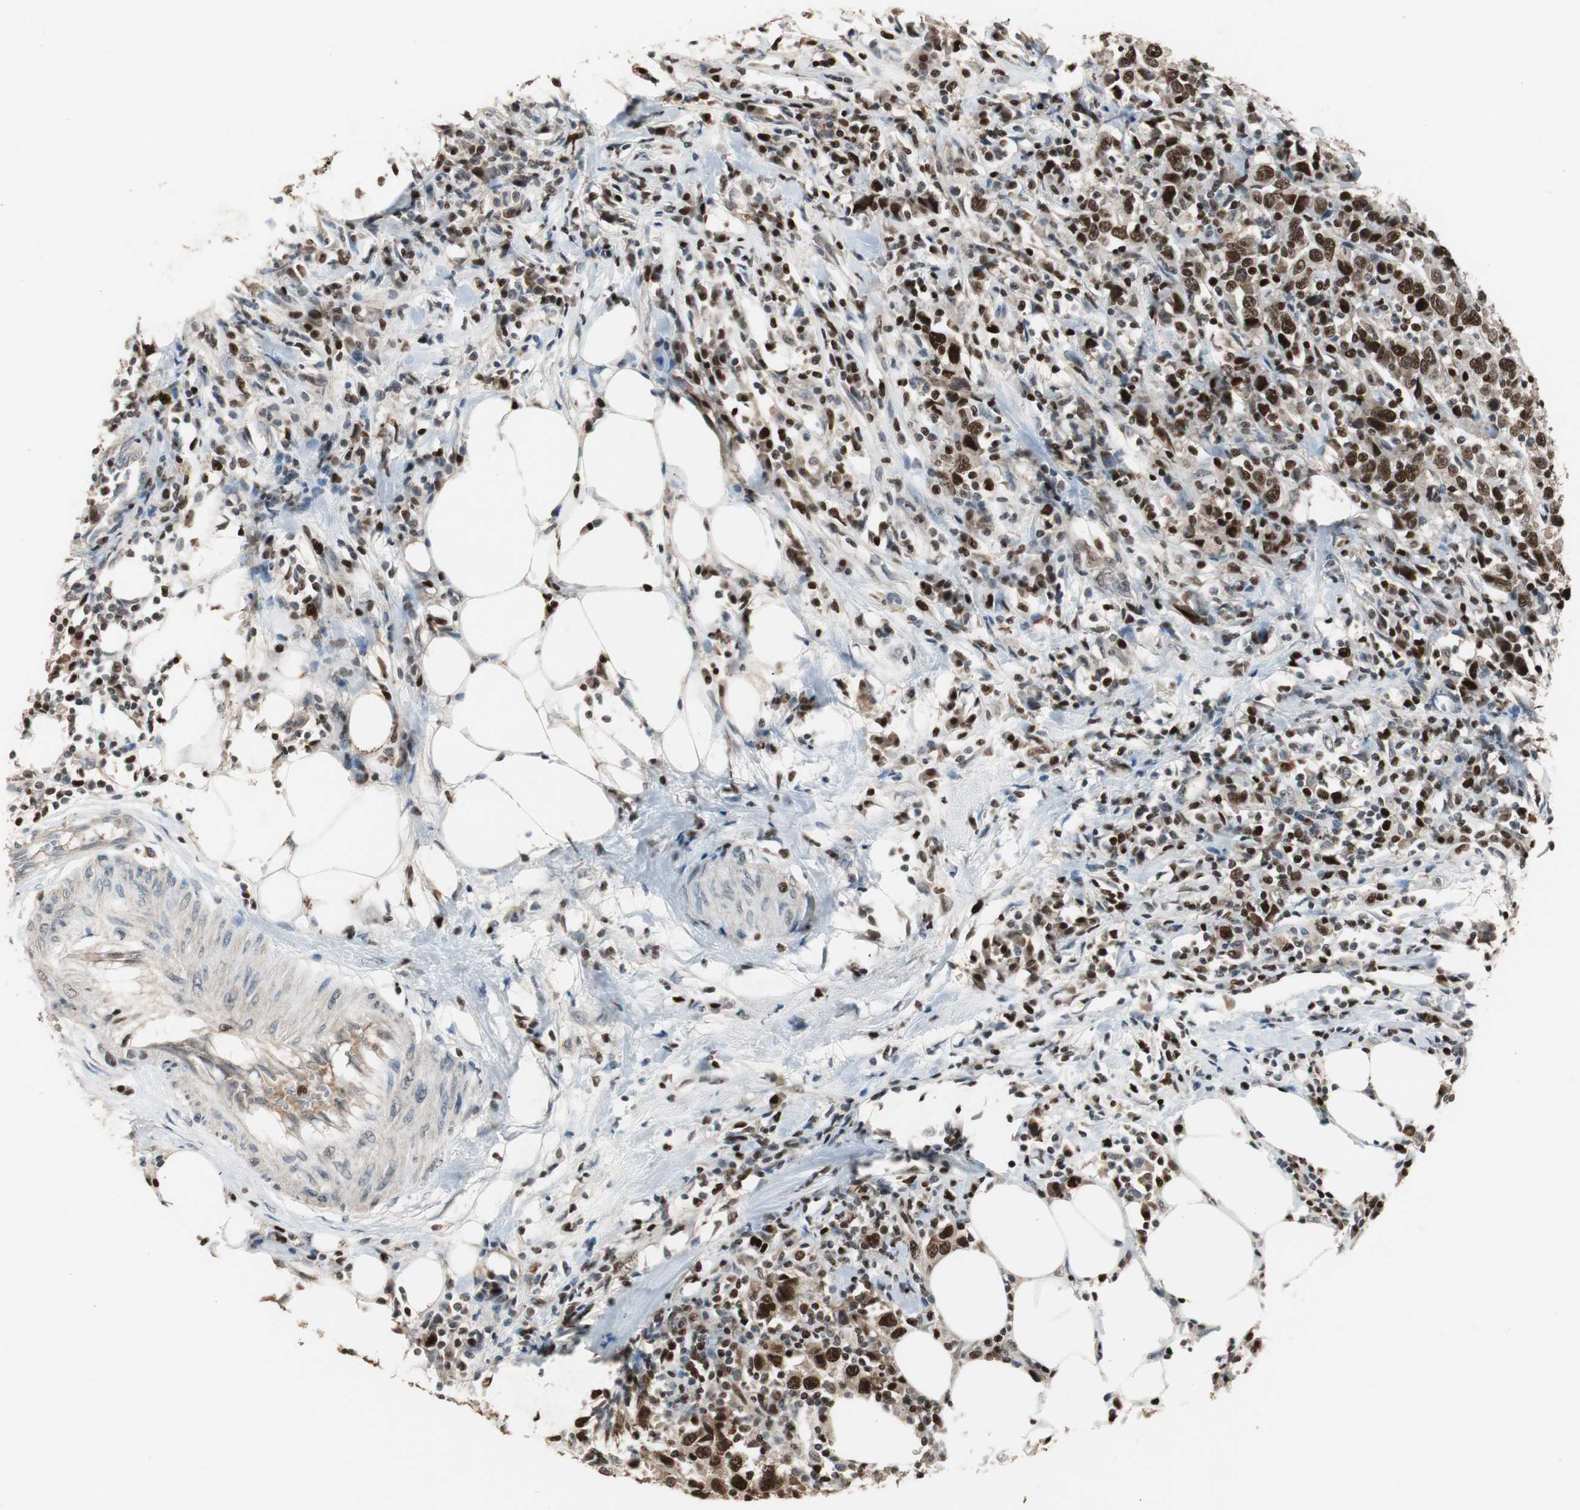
{"staining": {"intensity": "strong", "quantity": ">75%", "location": "nuclear"}, "tissue": "urothelial cancer", "cell_type": "Tumor cells", "image_type": "cancer", "snomed": [{"axis": "morphology", "description": "Urothelial carcinoma, High grade"}, {"axis": "topography", "description": "Urinary bladder"}], "caption": "A micrograph of human urothelial cancer stained for a protein displays strong nuclear brown staining in tumor cells.", "gene": "FEN1", "patient": {"sex": "male", "age": 61}}